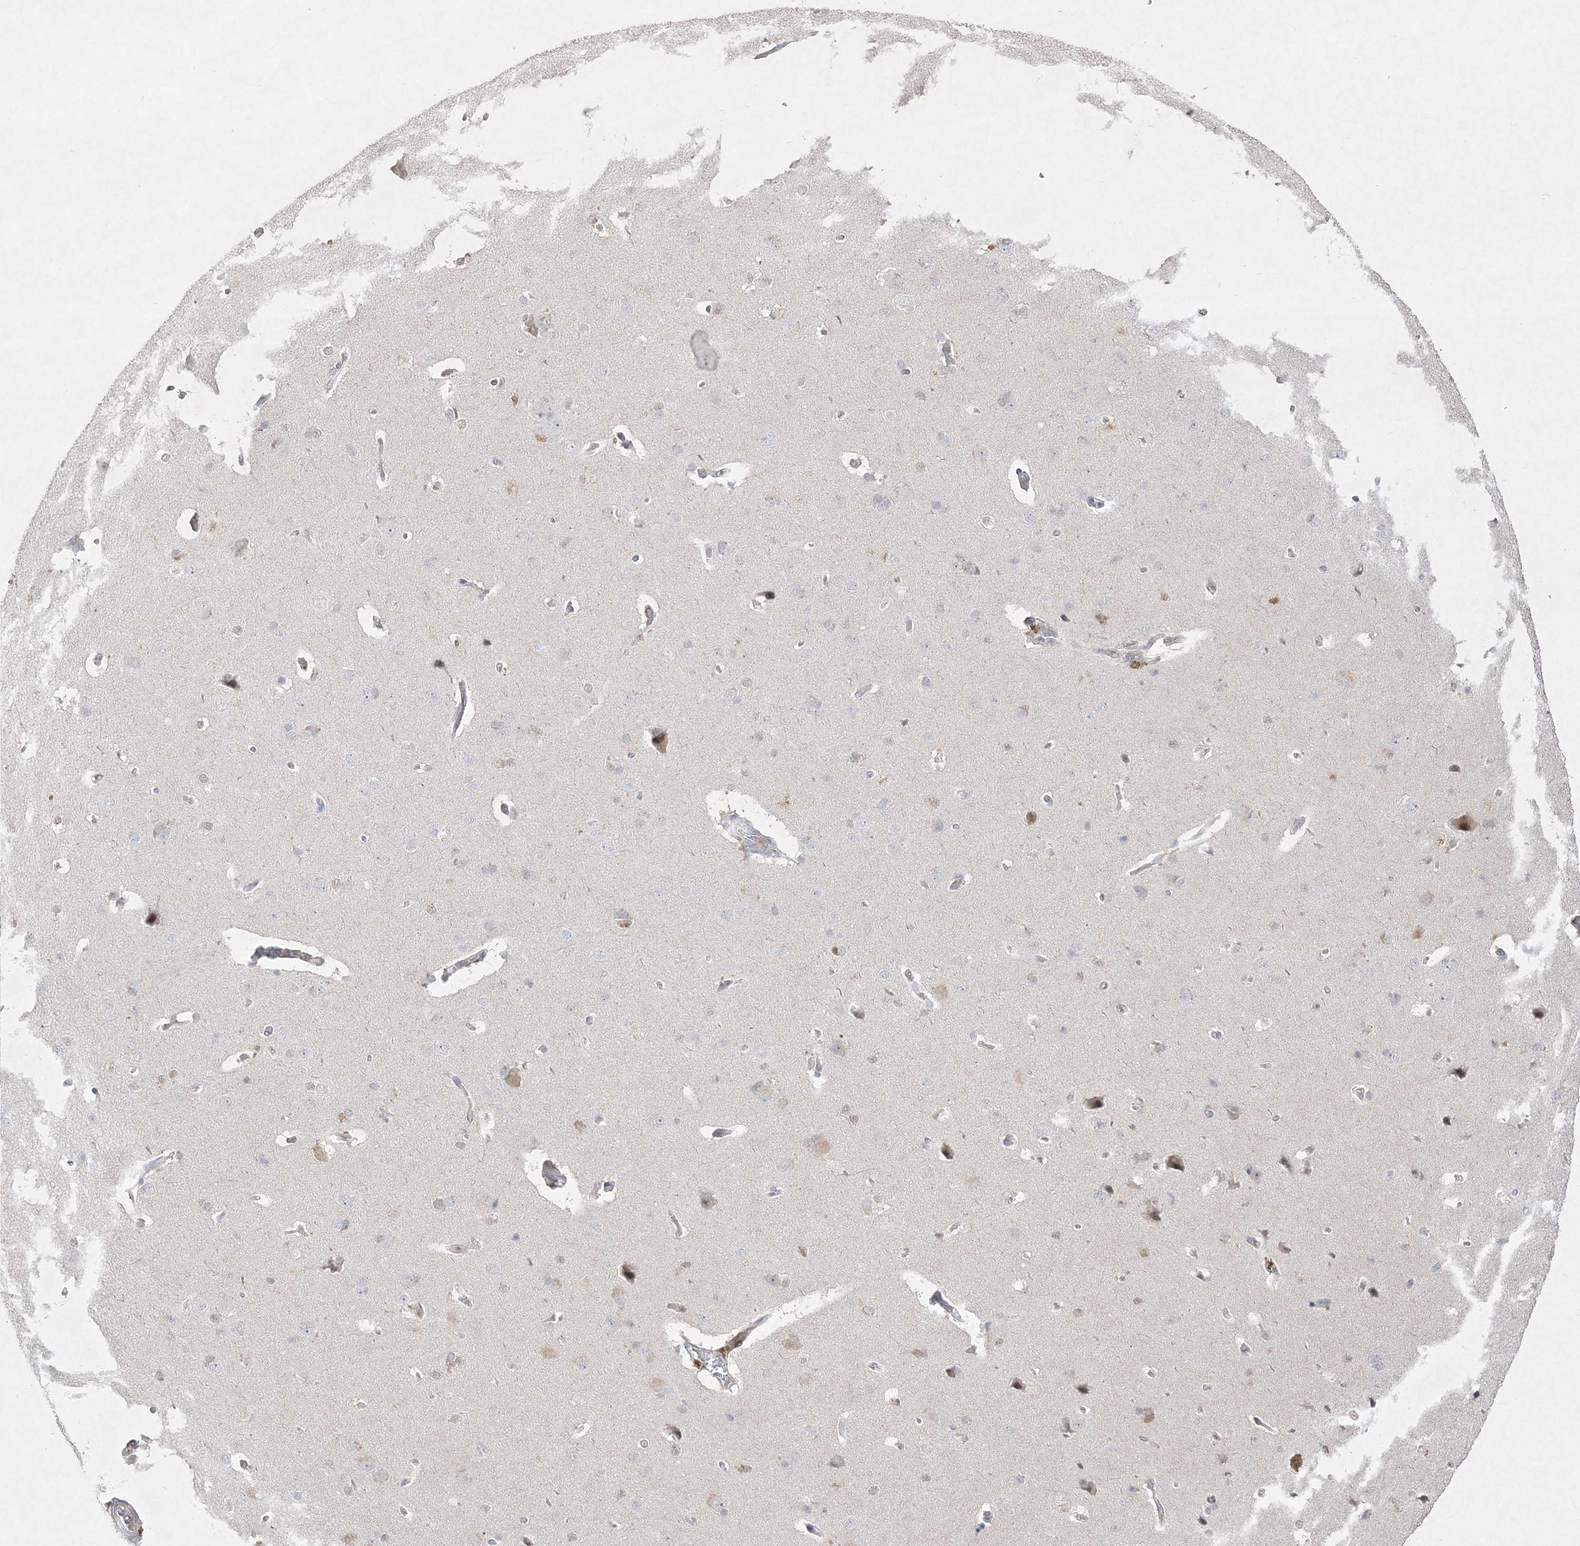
{"staining": {"intensity": "weak", "quantity": "25%-75%", "location": "cytoplasmic/membranous"}, "tissue": "cerebral cortex", "cell_type": "Endothelial cells", "image_type": "normal", "snomed": [{"axis": "morphology", "description": "Normal tissue, NOS"}, {"axis": "topography", "description": "Cerebral cortex"}], "caption": "Benign cerebral cortex demonstrates weak cytoplasmic/membranous positivity in approximately 25%-75% of endothelial cells.", "gene": "CLNK", "patient": {"sex": "male", "age": 62}}